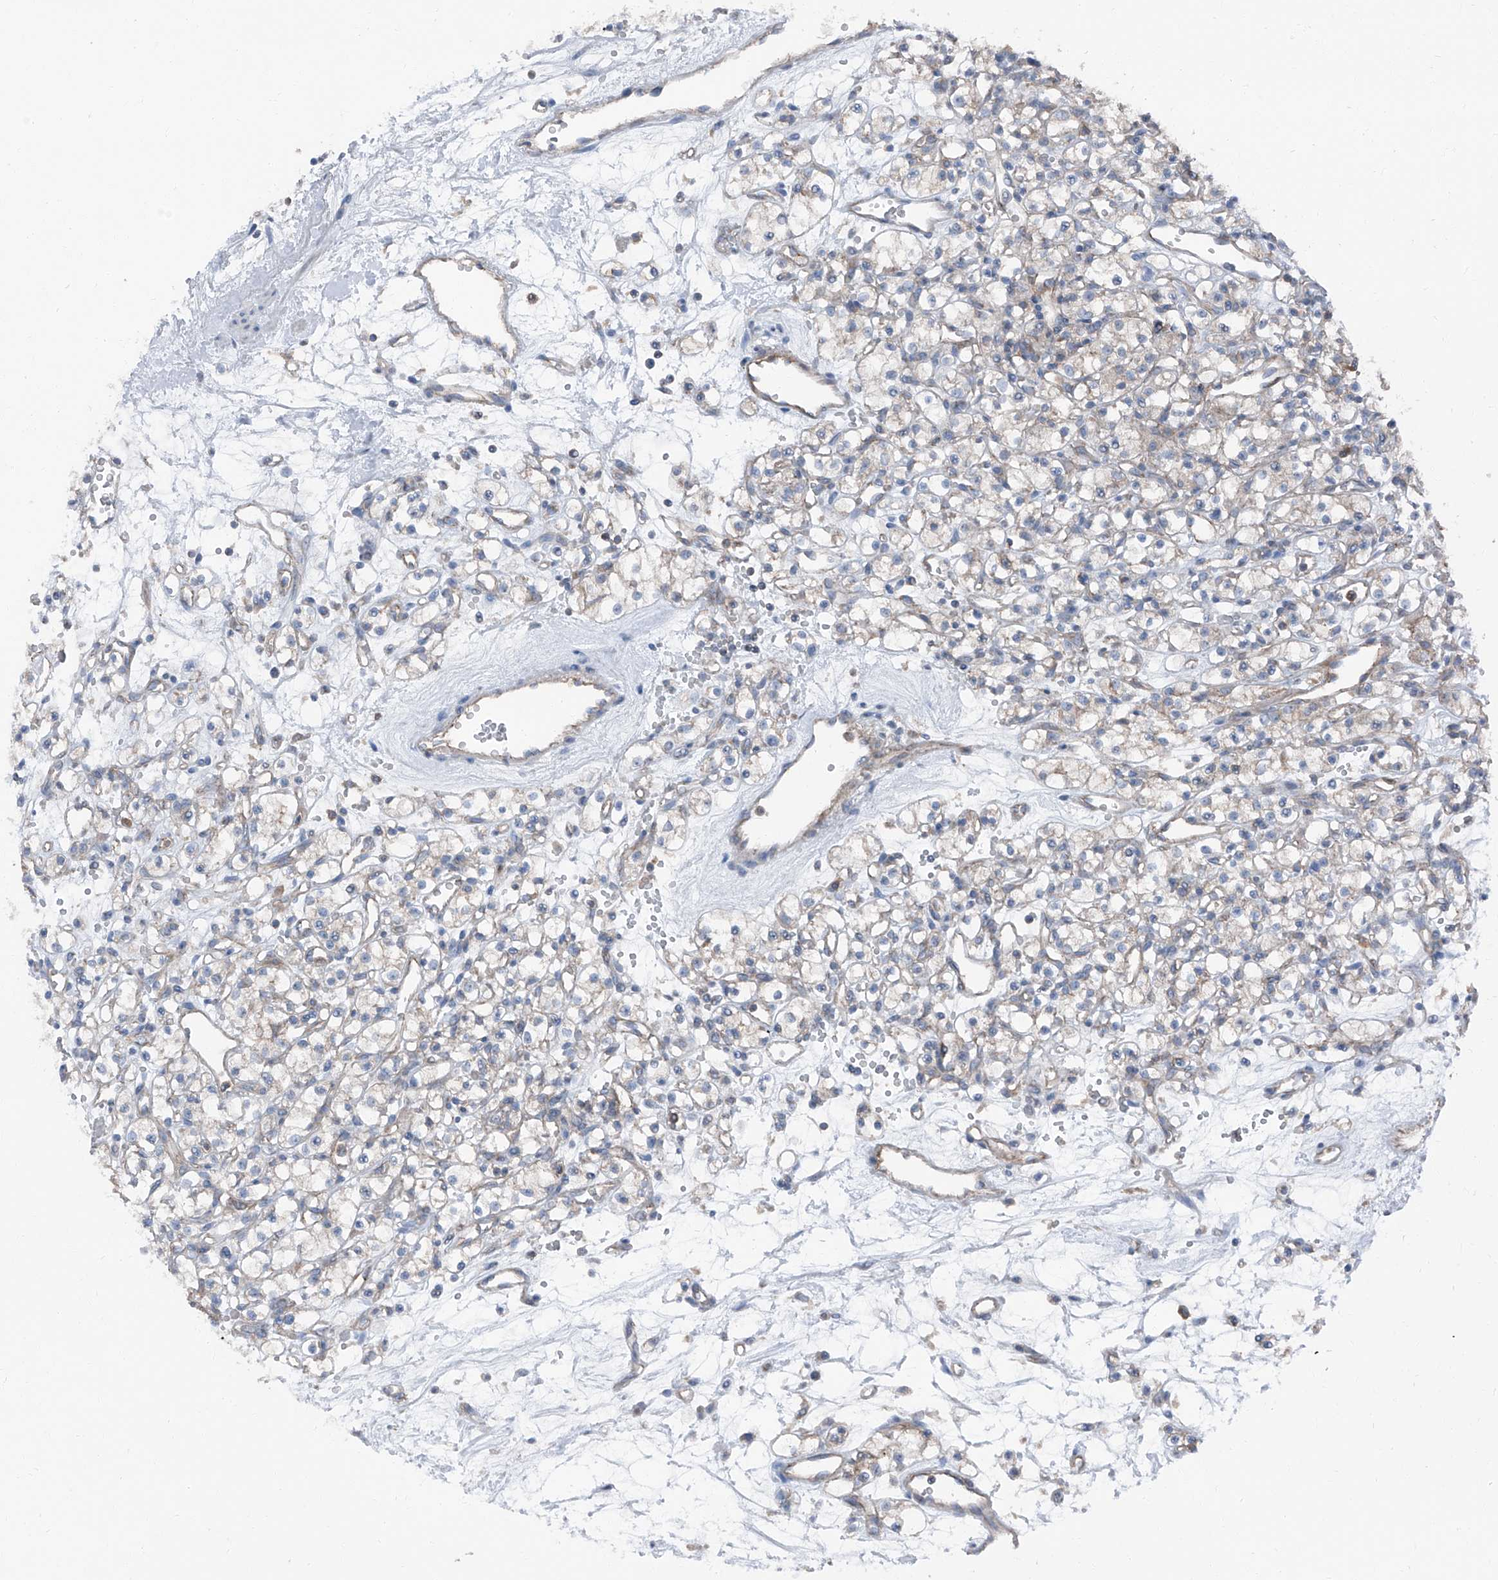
{"staining": {"intensity": "negative", "quantity": "none", "location": "none"}, "tissue": "renal cancer", "cell_type": "Tumor cells", "image_type": "cancer", "snomed": [{"axis": "morphology", "description": "Adenocarcinoma, NOS"}, {"axis": "topography", "description": "Kidney"}], "caption": "A histopathology image of renal cancer stained for a protein reveals no brown staining in tumor cells.", "gene": "GPR142", "patient": {"sex": "female", "age": 59}}